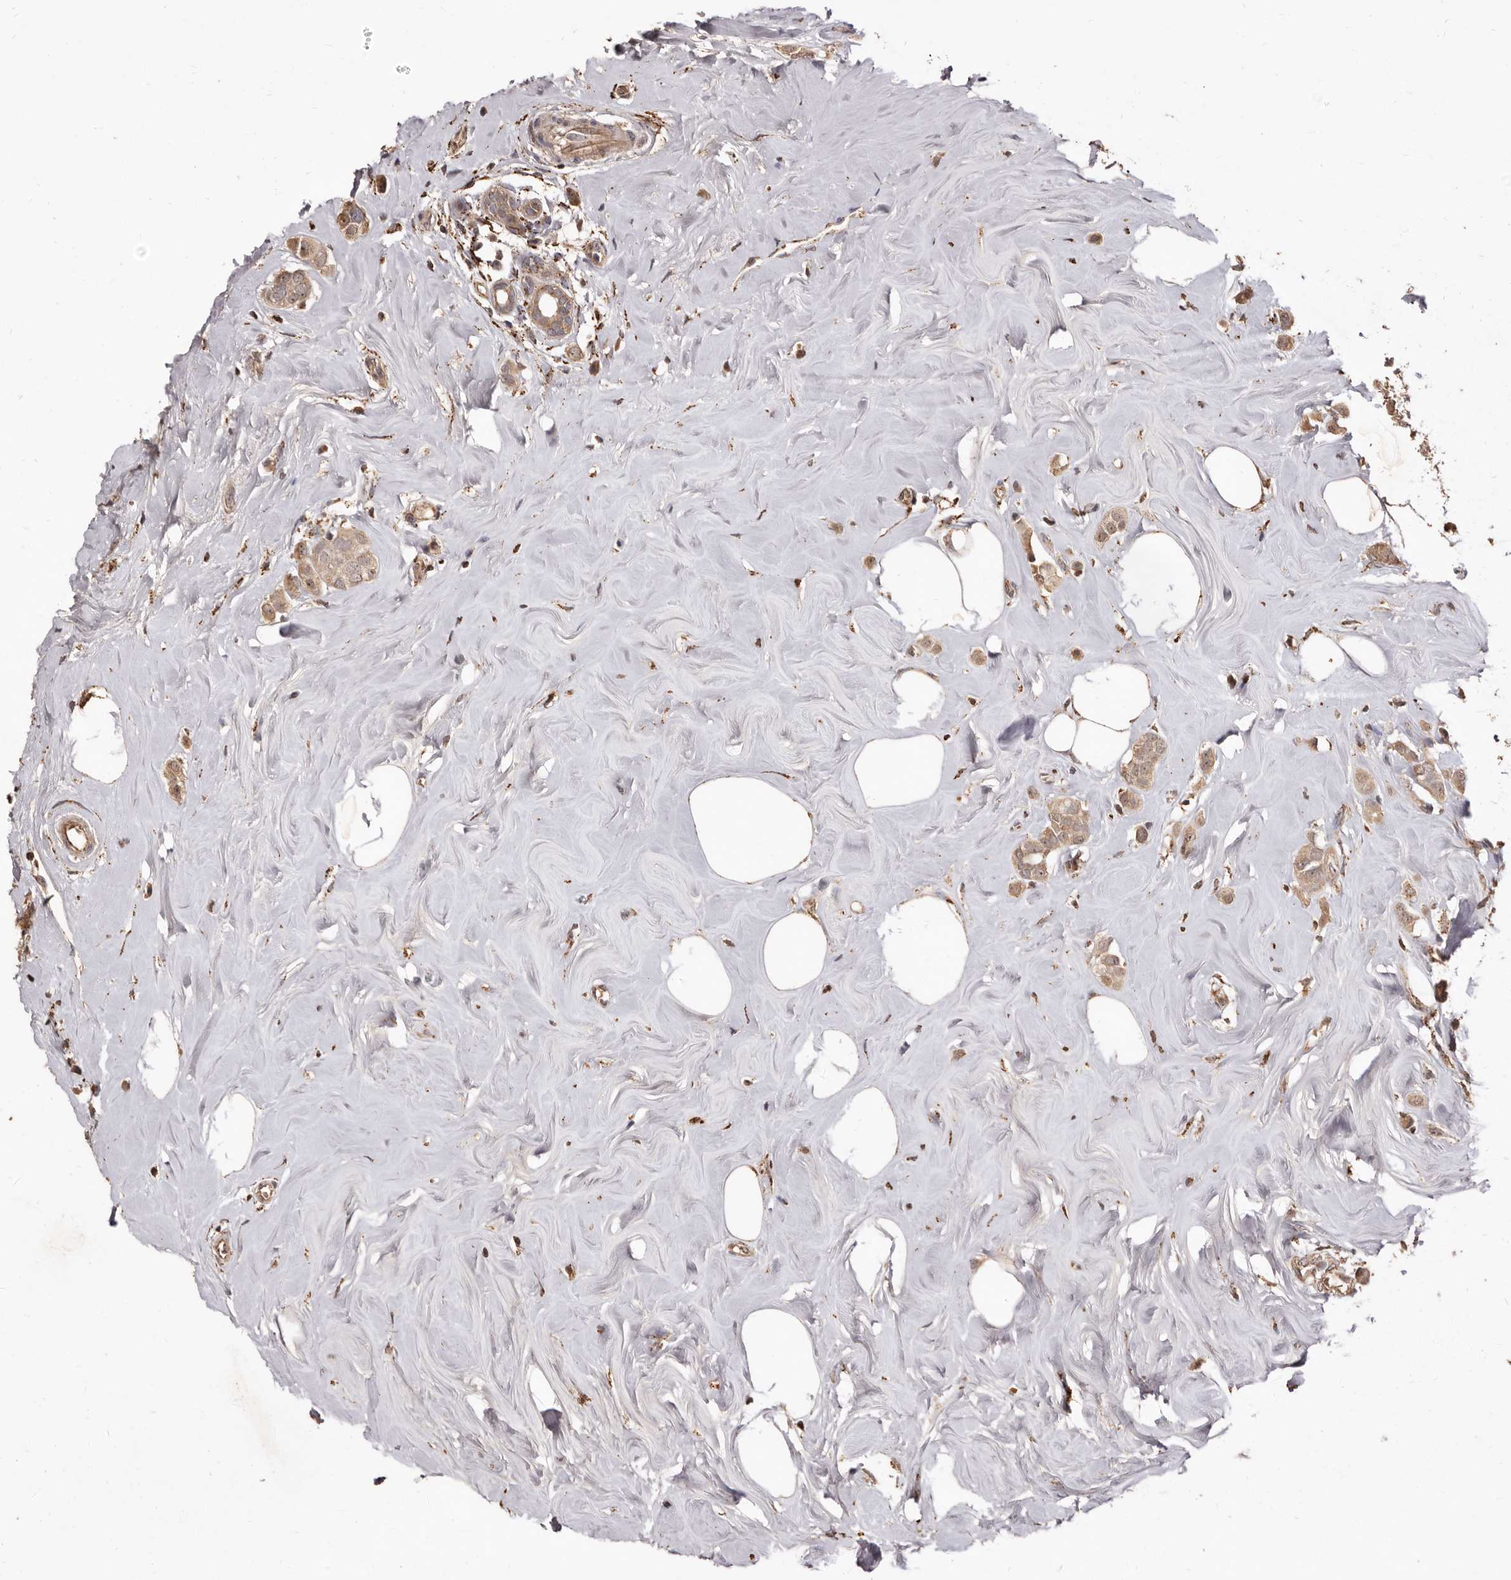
{"staining": {"intensity": "moderate", "quantity": ">75%", "location": "cytoplasmic/membranous"}, "tissue": "breast cancer", "cell_type": "Tumor cells", "image_type": "cancer", "snomed": [{"axis": "morphology", "description": "Lobular carcinoma"}, {"axis": "topography", "description": "Breast"}], "caption": "Human breast cancer stained with a brown dye shows moderate cytoplasmic/membranous positive staining in about >75% of tumor cells.", "gene": "AKAP7", "patient": {"sex": "female", "age": 47}}